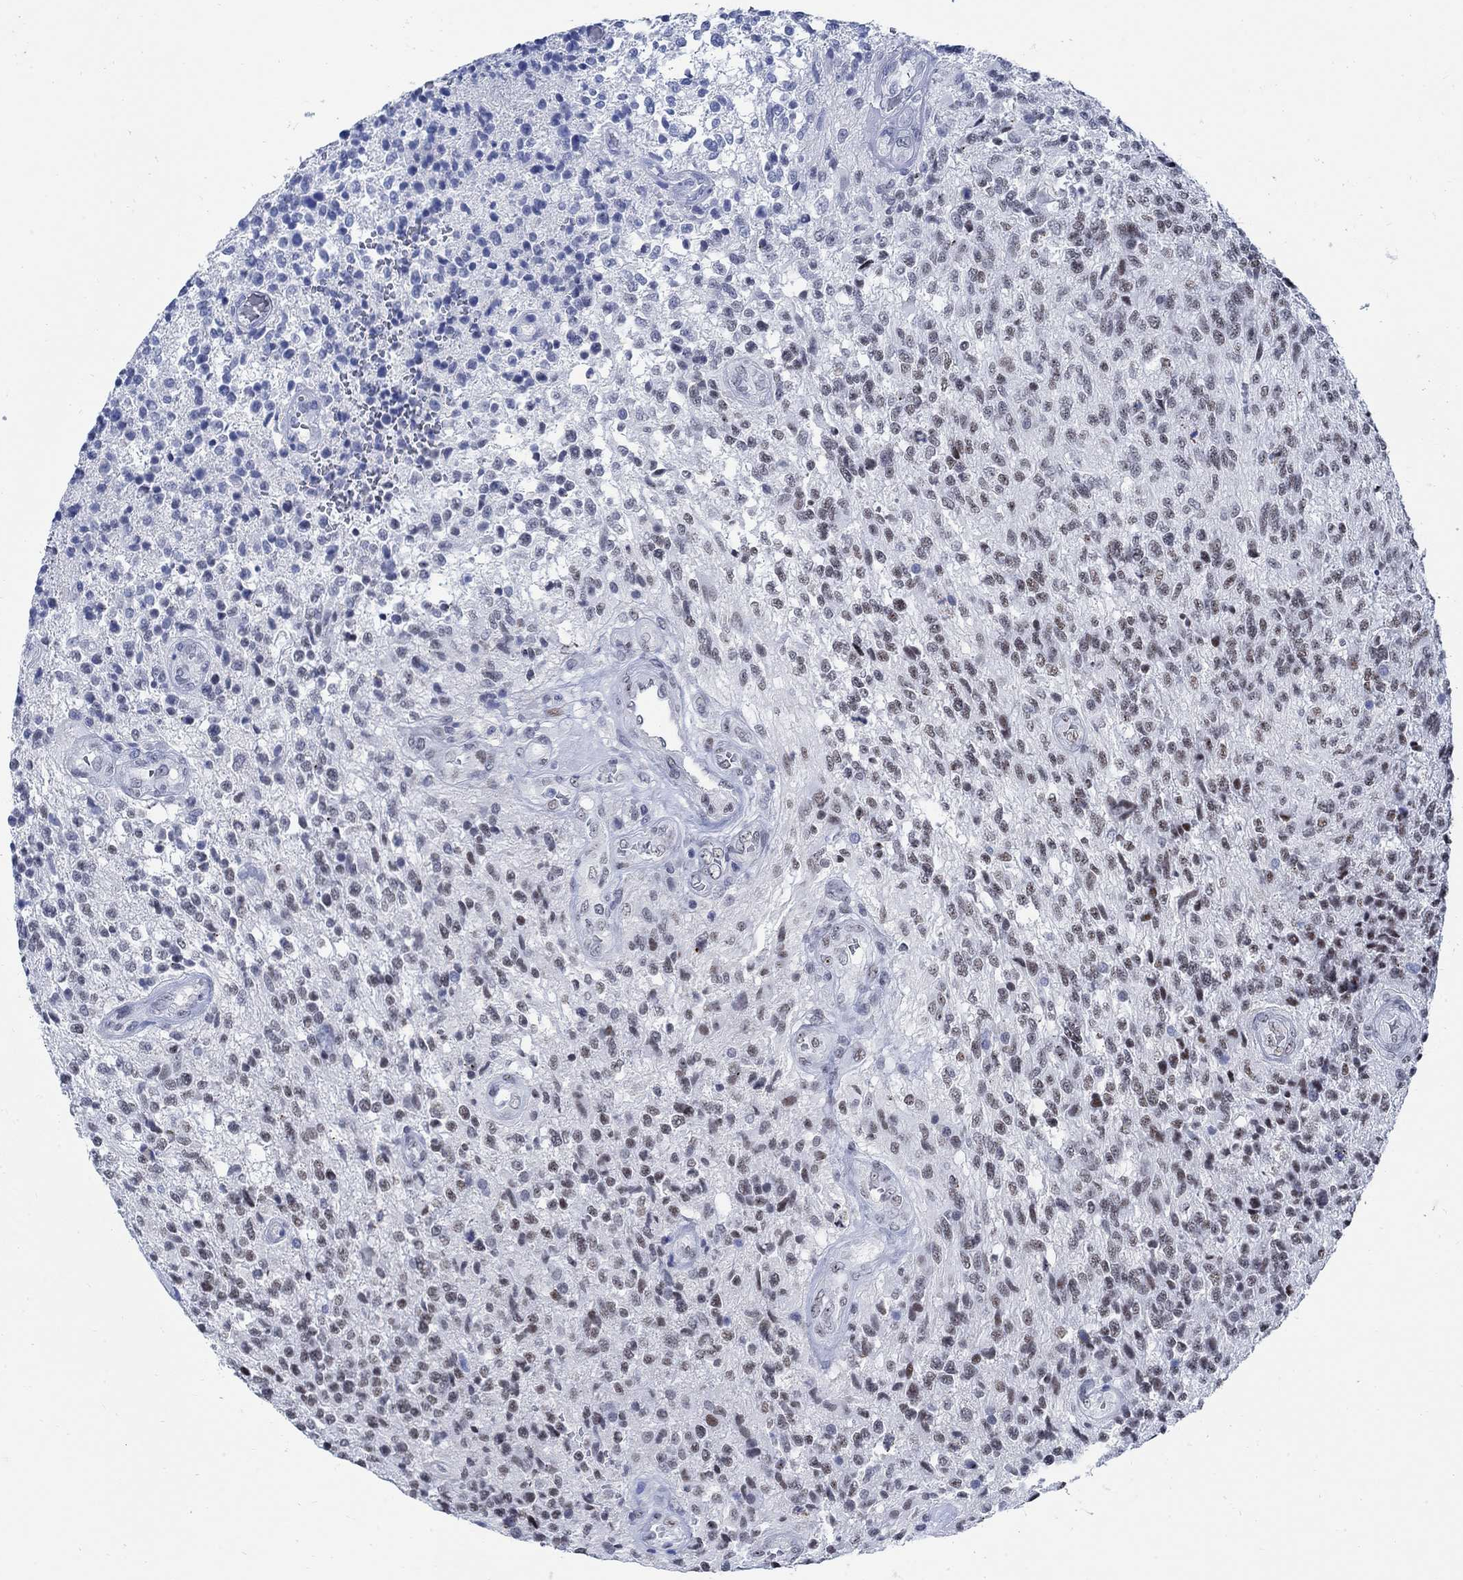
{"staining": {"intensity": "weak", "quantity": "25%-75%", "location": "nuclear"}, "tissue": "glioma", "cell_type": "Tumor cells", "image_type": "cancer", "snomed": [{"axis": "morphology", "description": "Glioma, malignant, High grade"}, {"axis": "topography", "description": "Brain"}], "caption": "DAB (3,3'-diaminobenzidine) immunohistochemical staining of human malignant glioma (high-grade) displays weak nuclear protein staining in approximately 25%-75% of tumor cells.", "gene": "DLK1", "patient": {"sex": "male", "age": 56}}